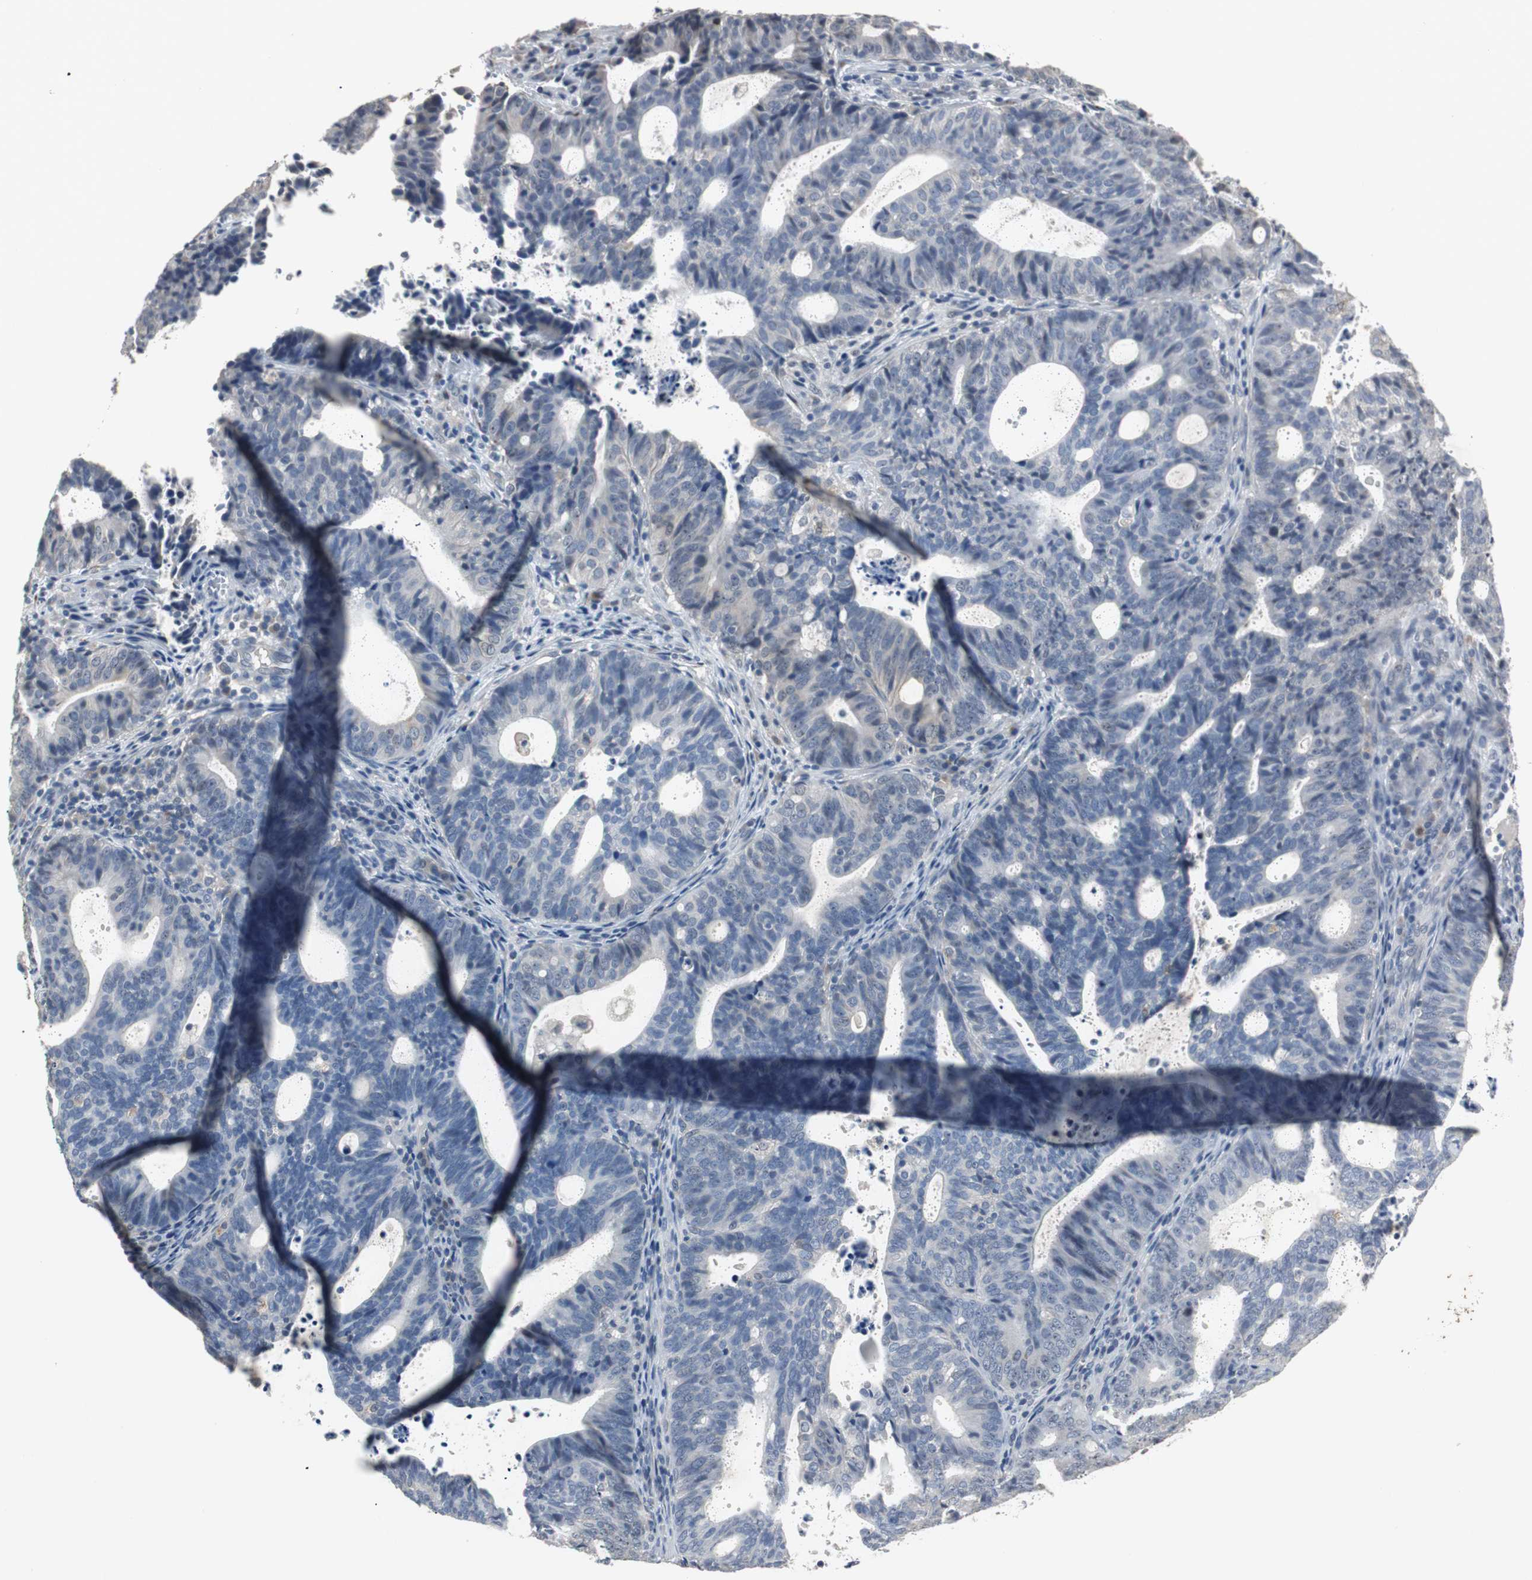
{"staining": {"intensity": "negative", "quantity": "none", "location": "none"}, "tissue": "endometrial cancer", "cell_type": "Tumor cells", "image_type": "cancer", "snomed": [{"axis": "morphology", "description": "Adenocarcinoma, NOS"}, {"axis": "topography", "description": "Uterus"}], "caption": "A photomicrograph of human endometrial cancer (adenocarcinoma) is negative for staining in tumor cells.", "gene": "PCYT1B", "patient": {"sex": "female", "age": 83}}